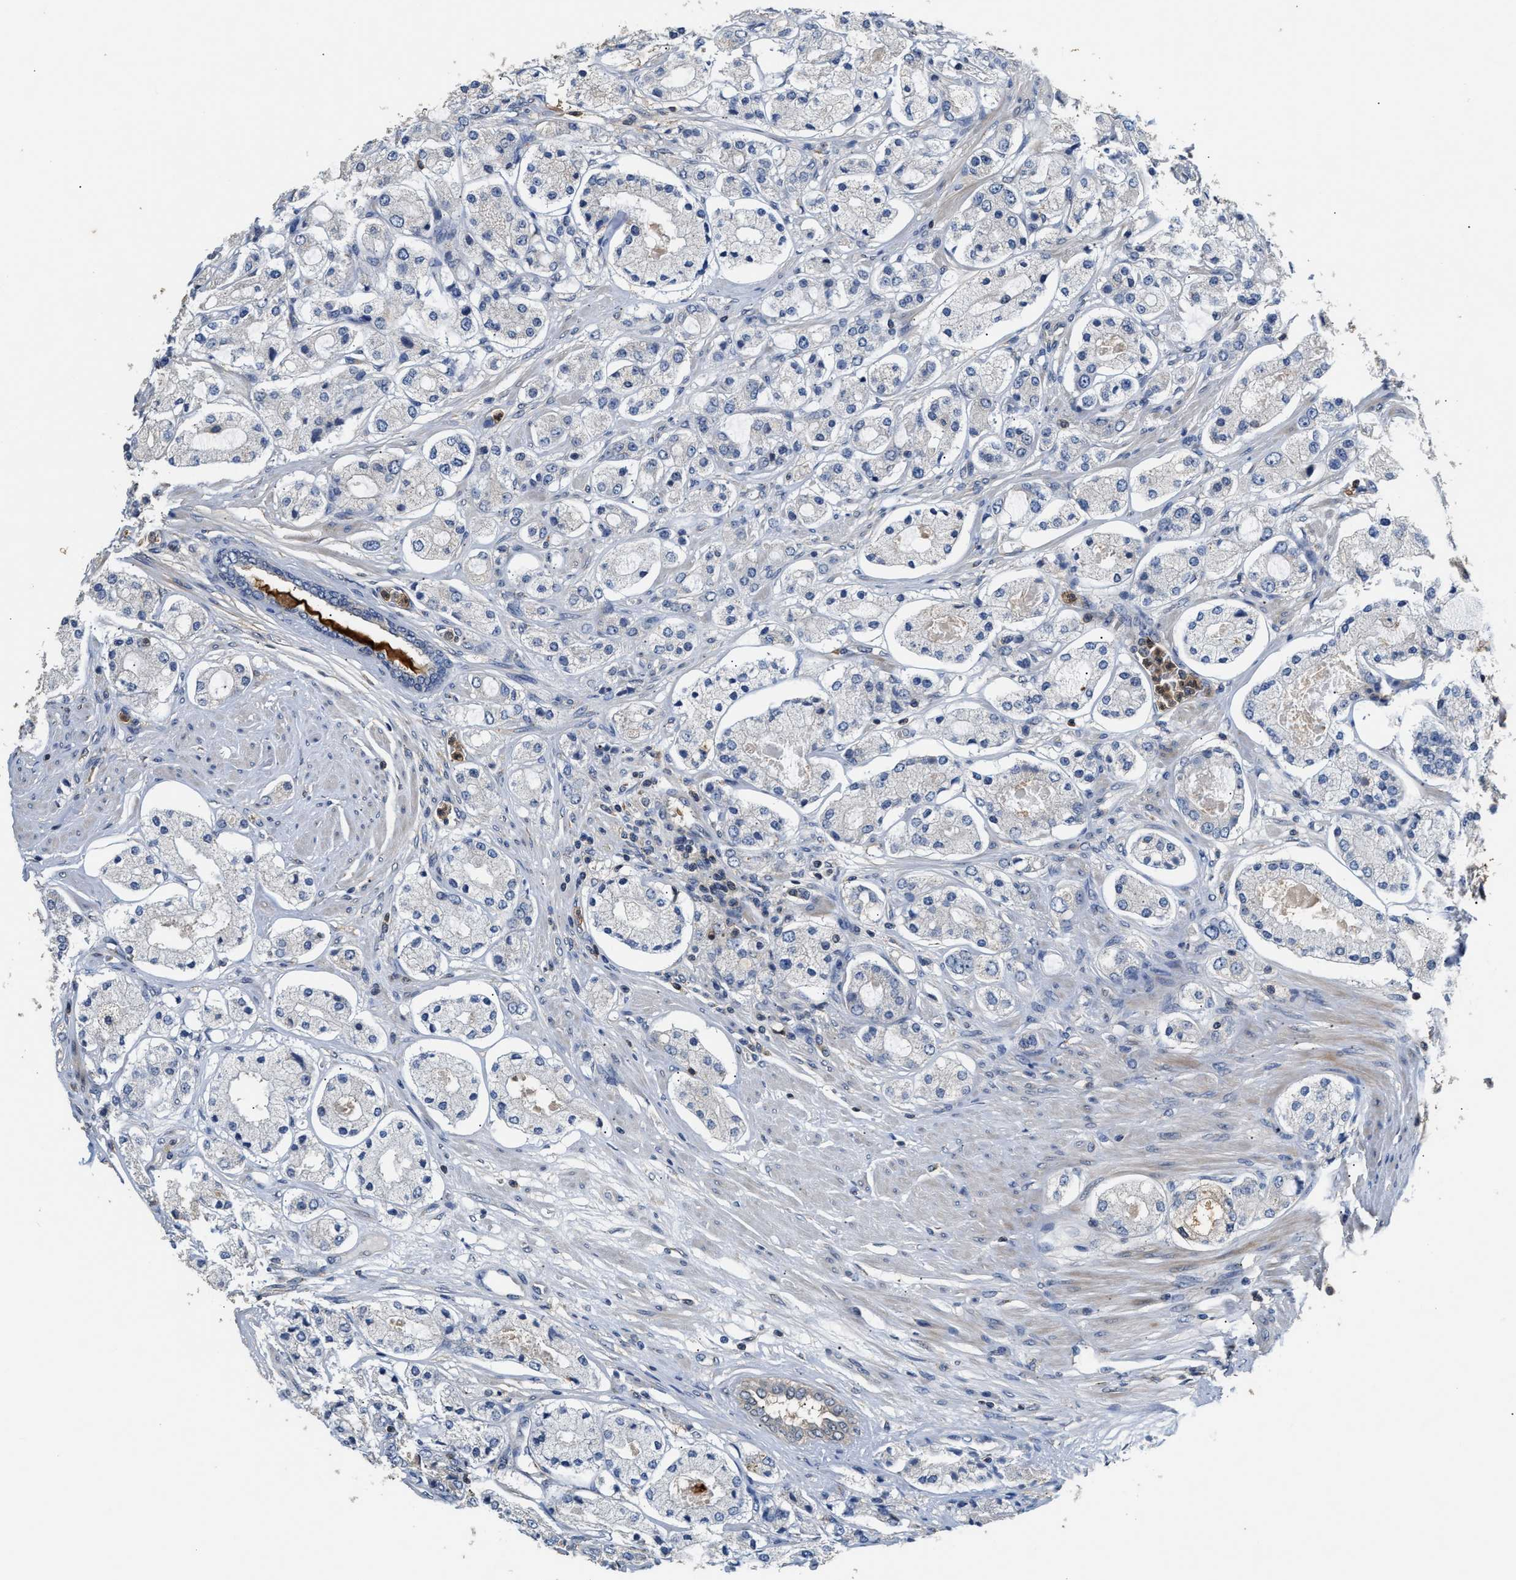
{"staining": {"intensity": "weak", "quantity": "<25%", "location": "cytoplasmic/membranous"}, "tissue": "prostate cancer", "cell_type": "Tumor cells", "image_type": "cancer", "snomed": [{"axis": "morphology", "description": "Adenocarcinoma, High grade"}, {"axis": "topography", "description": "Prostate"}], "caption": "IHC of prostate cancer (high-grade adenocarcinoma) shows no expression in tumor cells.", "gene": "CHUK", "patient": {"sex": "male", "age": 65}}